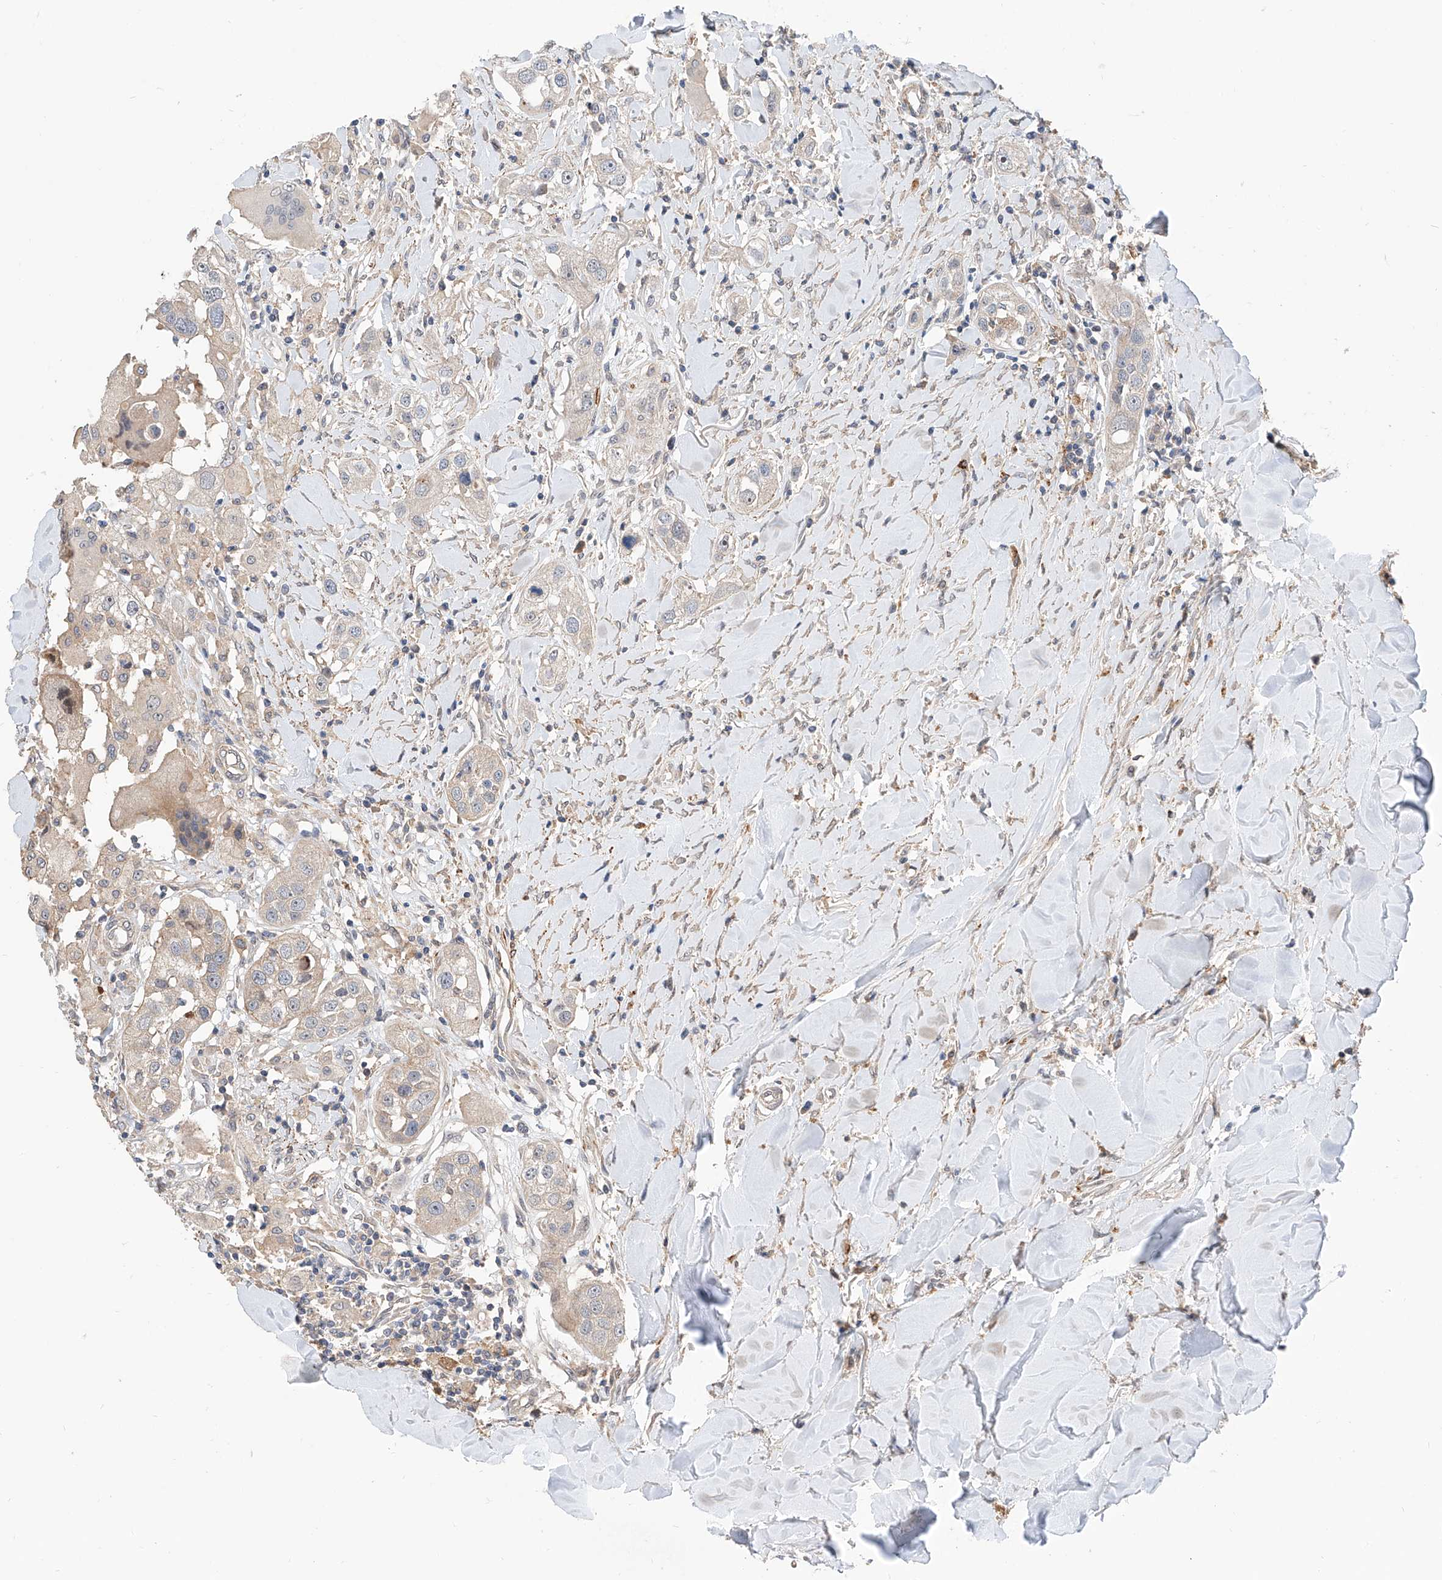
{"staining": {"intensity": "moderate", "quantity": "<25%", "location": "cytoplasmic/membranous"}, "tissue": "head and neck cancer", "cell_type": "Tumor cells", "image_type": "cancer", "snomed": [{"axis": "morphology", "description": "Normal tissue, NOS"}, {"axis": "morphology", "description": "Squamous cell carcinoma, NOS"}, {"axis": "topography", "description": "Skeletal muscle"}, {"axis": "topography", "description": "Head-Neck"}], "caption": "An image of head and neck cancer stained for a protein shows moderate cytoplasmic/membranous brown staining in tumor cells. (DAB = brown stain, brightfield microscopy at high magnification).", "gene": "MAGEE2", "patient": {"sex": "male", "age": 51}}